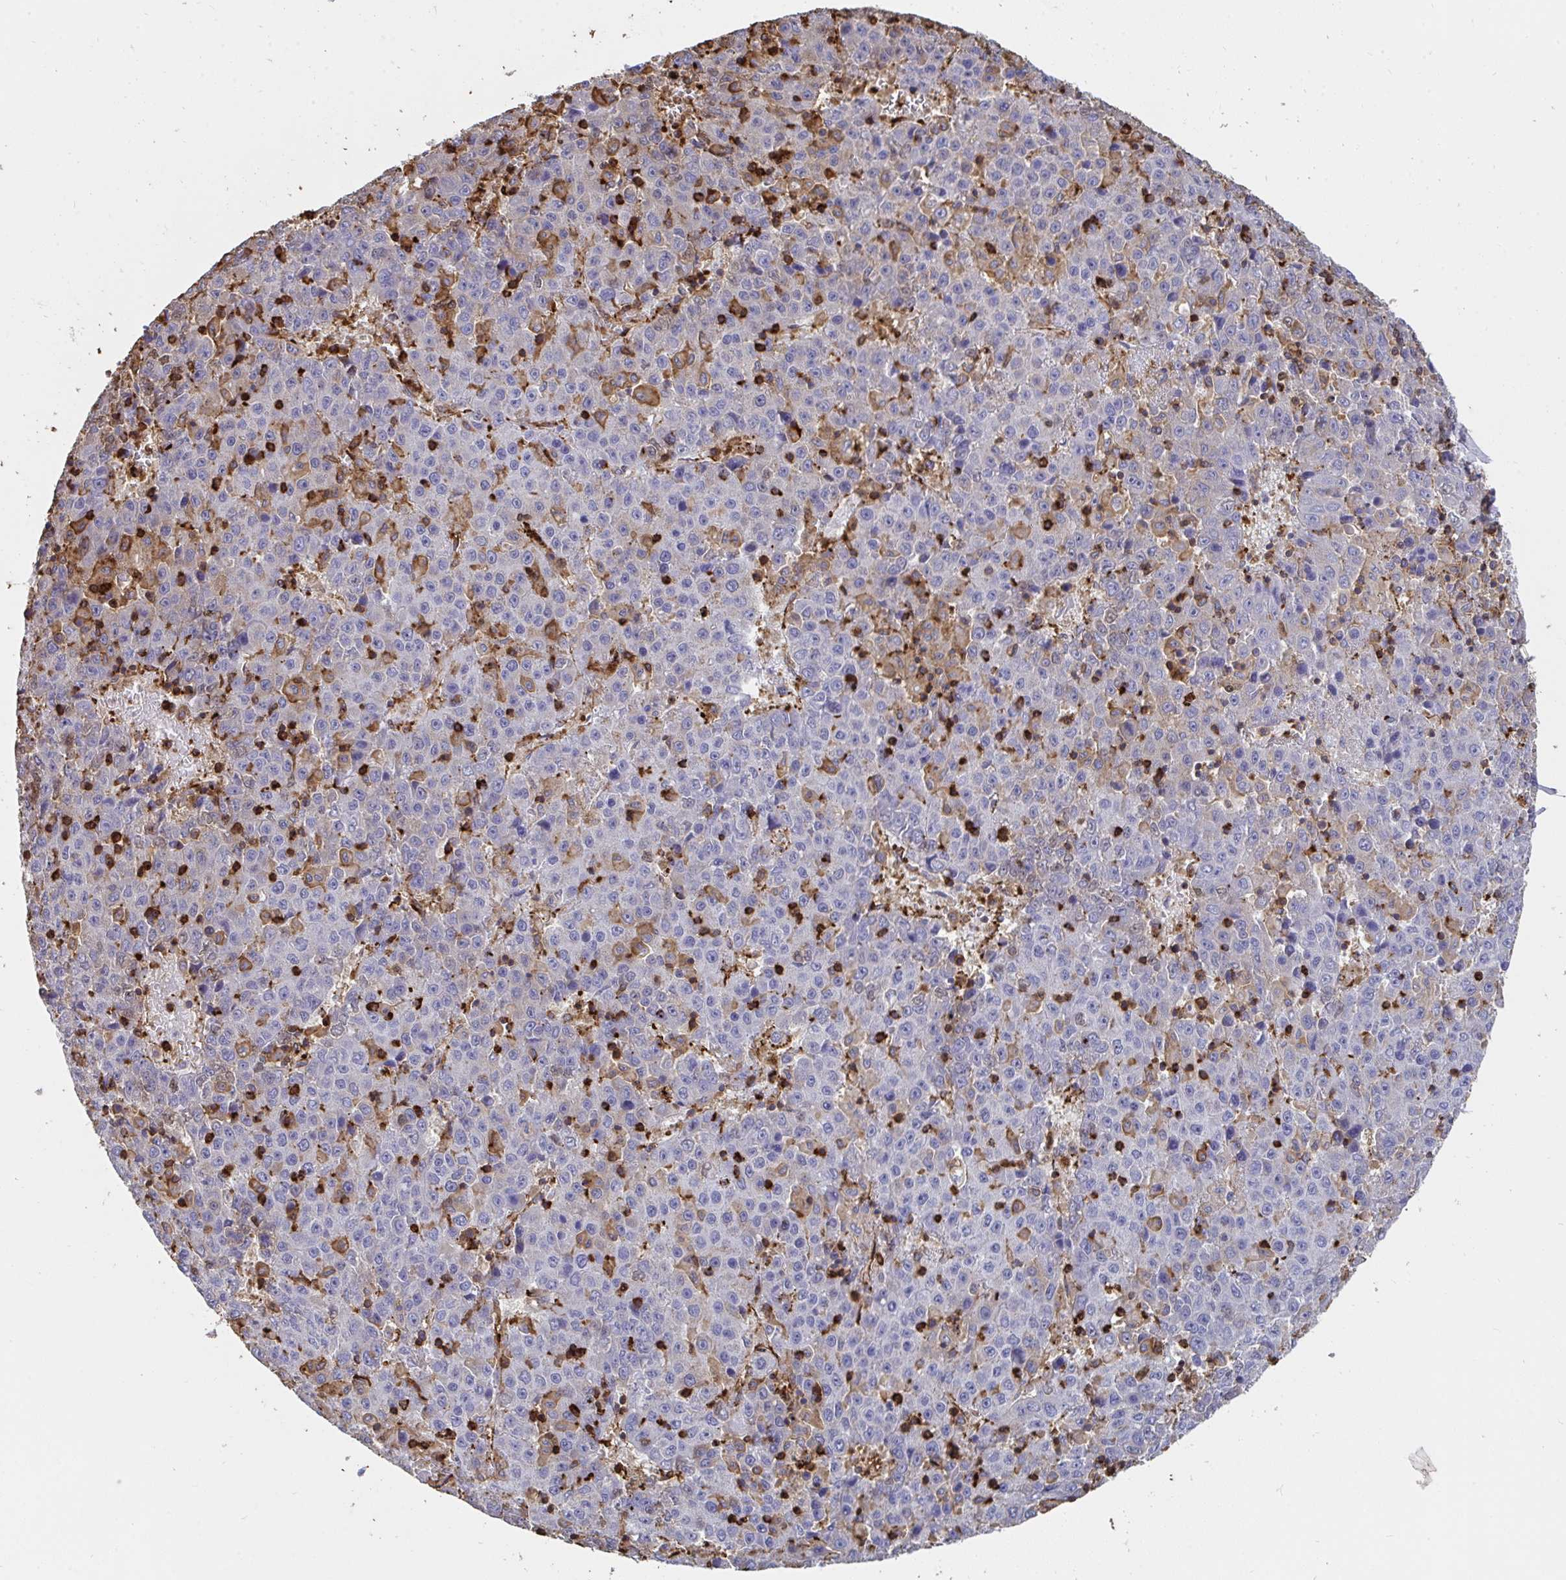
{"staining": {"intensity": "negative", "quantity": "none", "location": "none"}, "tissue": "liver cancer", "cell_type": "Tumor cells", "image_type": "cancer", "snomed": [{"axis": "morphology", "description": "Carcinoma, Hepatocellular, NOS"}, {"axis": "topography", "description": "Liver"}], "caption": "Protein analysis of hepatocellular carcinoma (liver) displays no significant positivity in tumor cells.", "gene": "CFL1", "patient": {"sex": "female", "age": 53}}